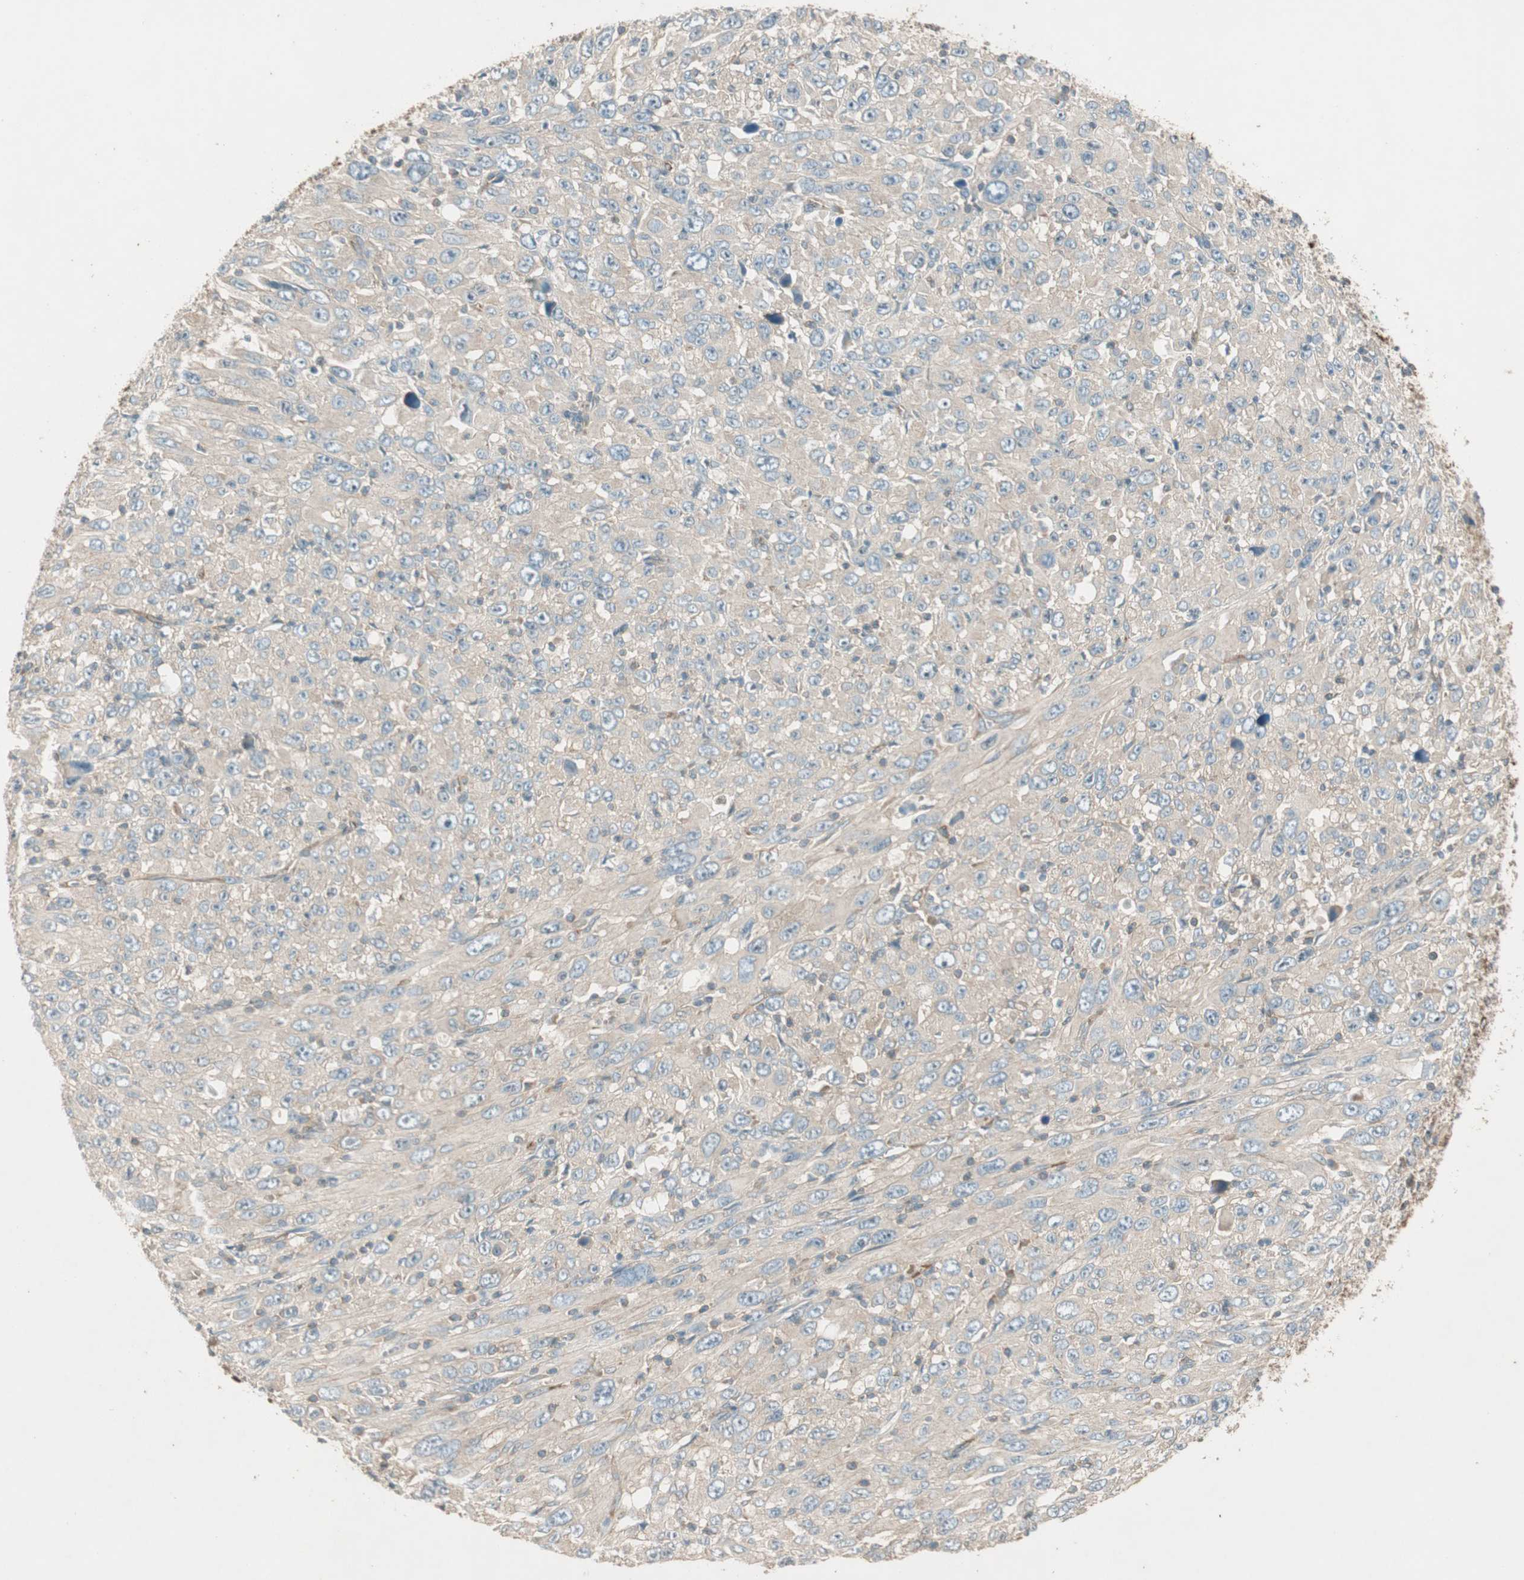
{"staining": {"intensity": "weak", "quantity": ">75%", "location": "cytoplasmic/membranous"}, "tissue": "melanoma", "cell_type": "Tumor cells", "image_type": "cancer", "snomed": [{"axis": "morphology", "description": "Malignant melanoma, Metastatic site"}, {"axis": "topography", "description": "Skin"}], "caption": "A photomicrograph of human melanoma stained for a protein displays weak cytoplasmic/membranous brown staining in tumor cells. The staining was performed using DAB (3,3'-diaminobenzidine), with brown indicating positive protein expression. Nuclei are stained blue with hematoxylin.", "gene": "CC2D1A", "patient": {"sex": "female", "age": 56}}